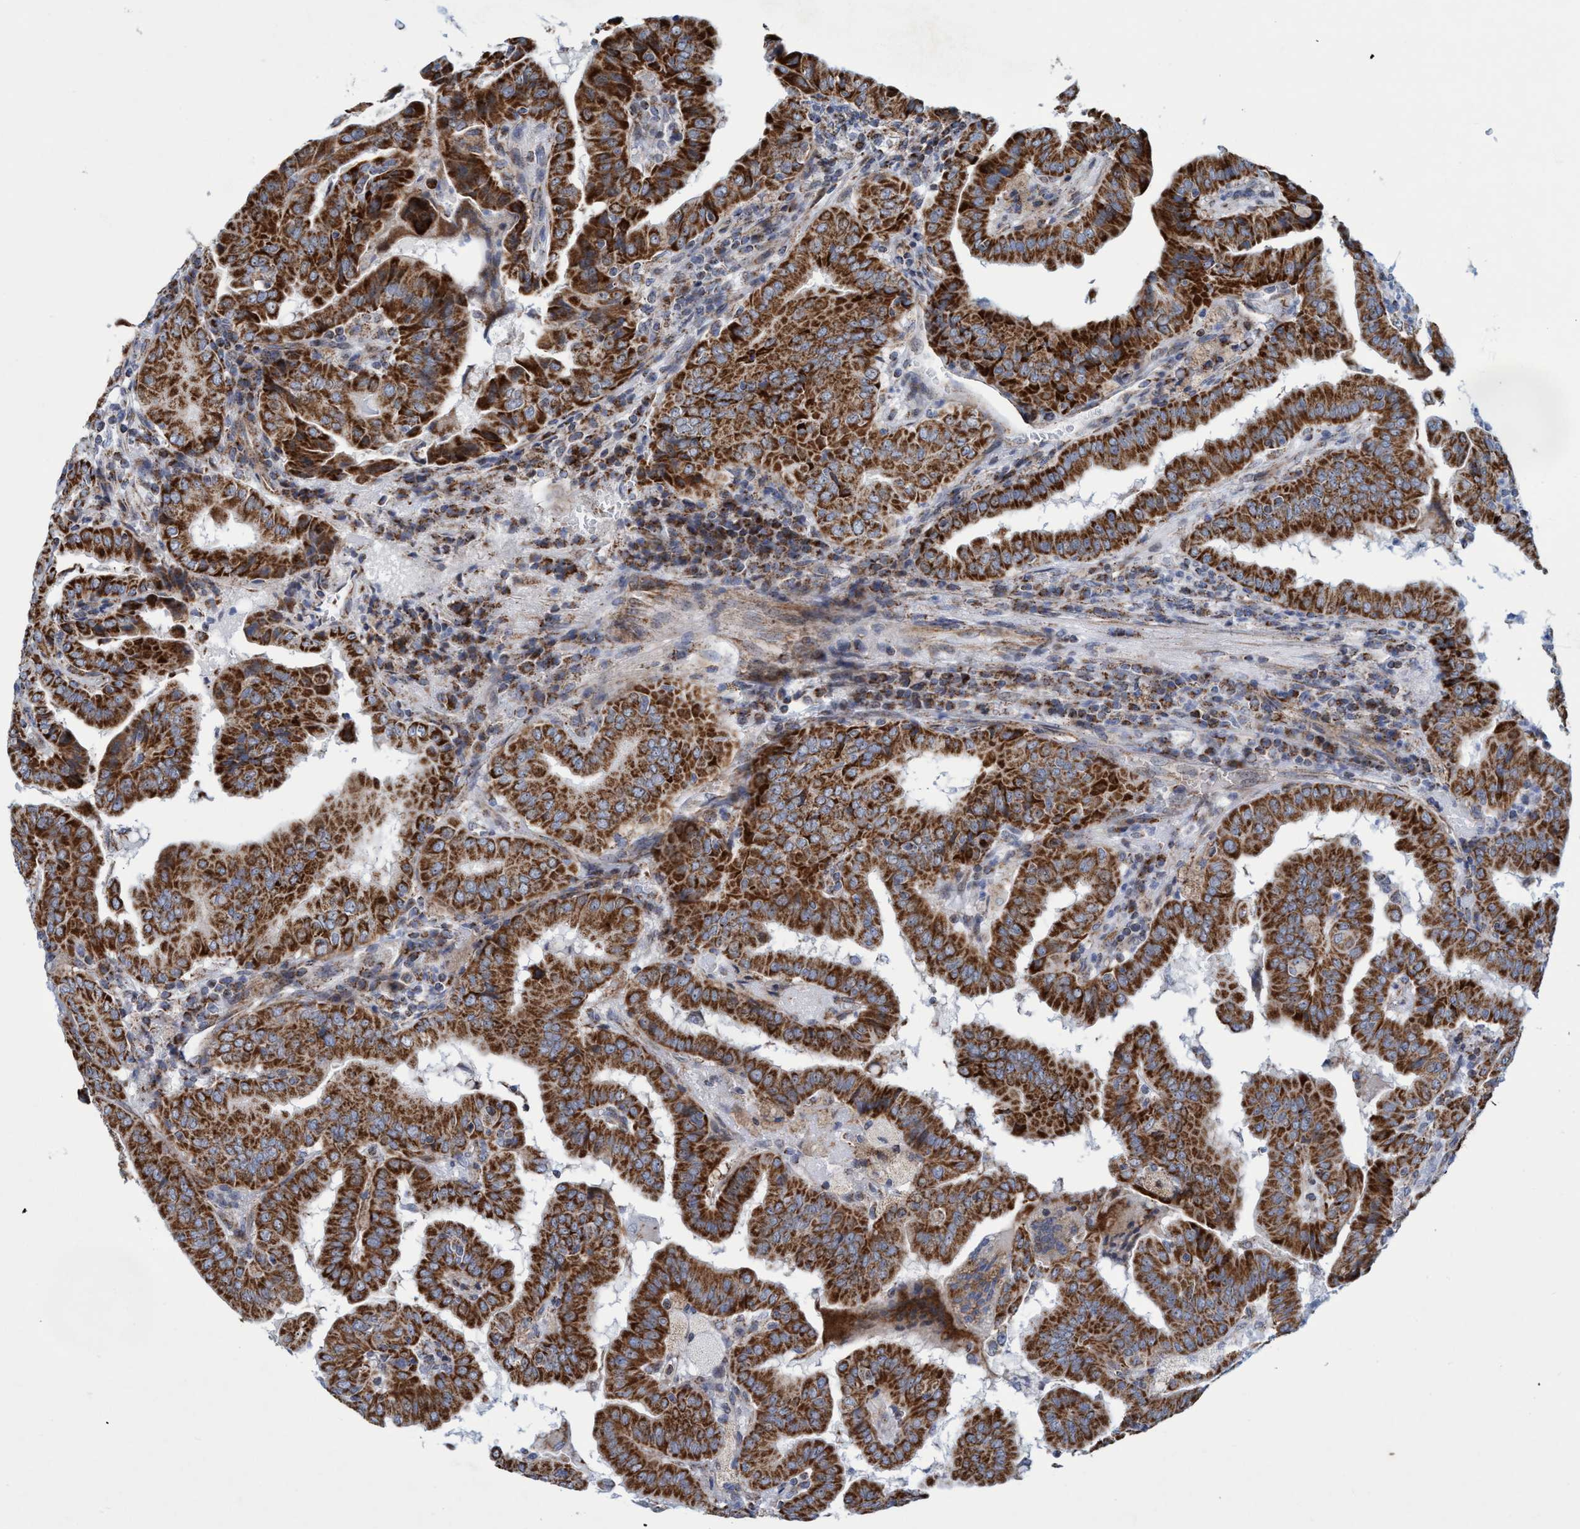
{"staining": {"intensity": "strong", "quantity": ">75%", "location": "cytoplasmic/membranous"}, "tissue": "thyroid cancer", "cell_type": "Tumor cells", "image_type": "cancer", "snomed": [{"axis": "morphology", "description": "Papillary adenocarcinoma, NOS"}, {"axis": "topography", "description": "Thyroid gland"}], "caption": "DAB (3,3'-diaminobenzidine) immunohistochemical staining of human papillary adenocarcinoma (thyroid) reveals strong cytoplasmic/membranous protein expression in about >75% of tumor cells.", "gene": "POLR1F", "patient": {"sex": "male", "age": 33}}